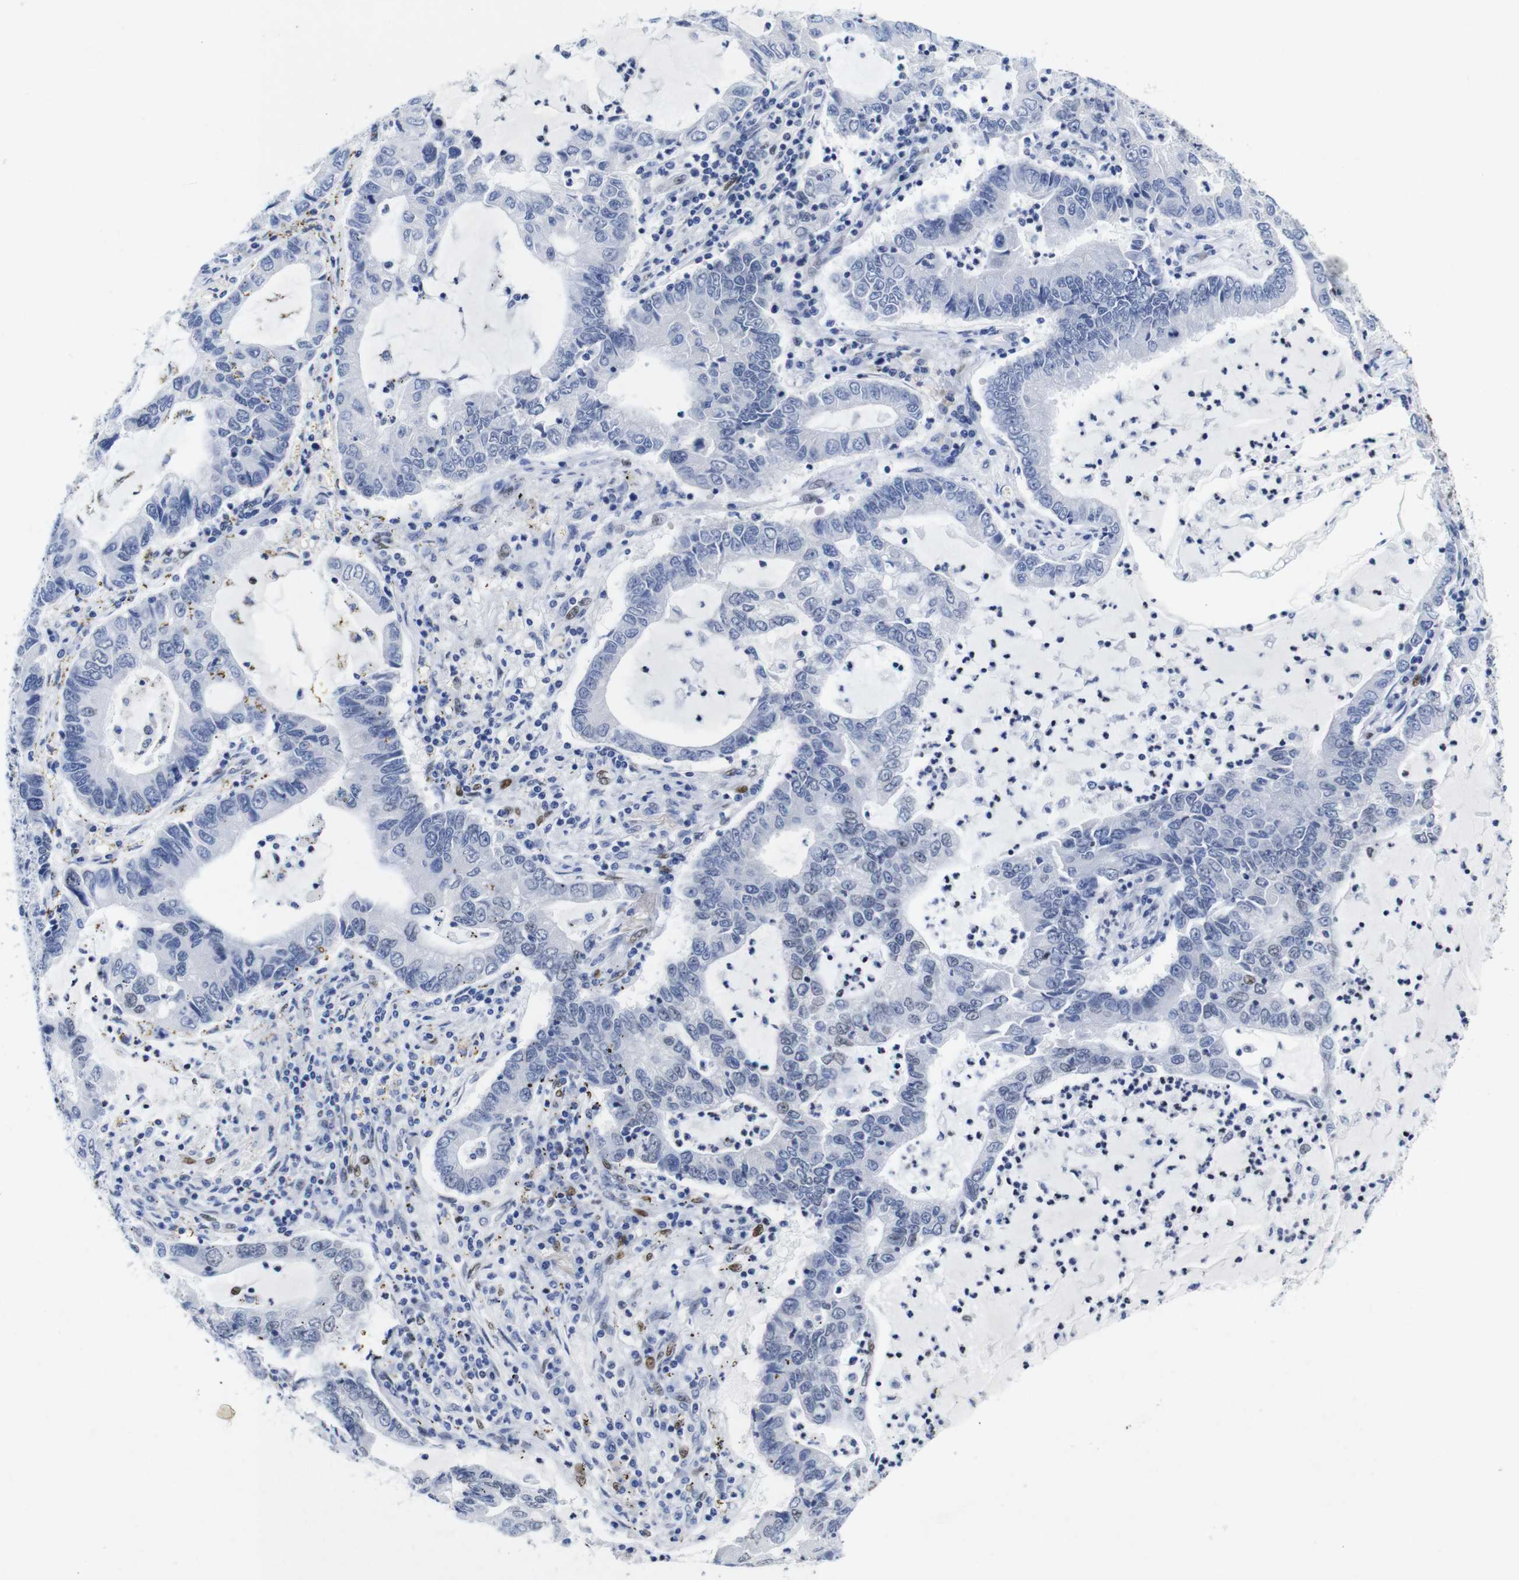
{"staining": {"intensity": "moderate", "quantity": "<25%", "location": "nuclear"}, "tissue": "lung cancer", "cell_type": "Tumor cells", "image_type": "cancer", "snomed": [{"axis": "morphology", "description": "Adenocarcinoma, NOS"}, {"axis": "topography", "description": "Lung"}], "caption": "Brown immunohistochemical staining in adenocarcinoma (lung) reveals moderate nuclear expression in about <25% of tumor cells. The staining is performed using DAB (3,3'-diaminobenzidine) brown chromogen to label protein expression. The nuclei are counter-stained blue using hematoxylin.", "gene": "FOSL2", "patient": {"sex": "female", "age": 51}}